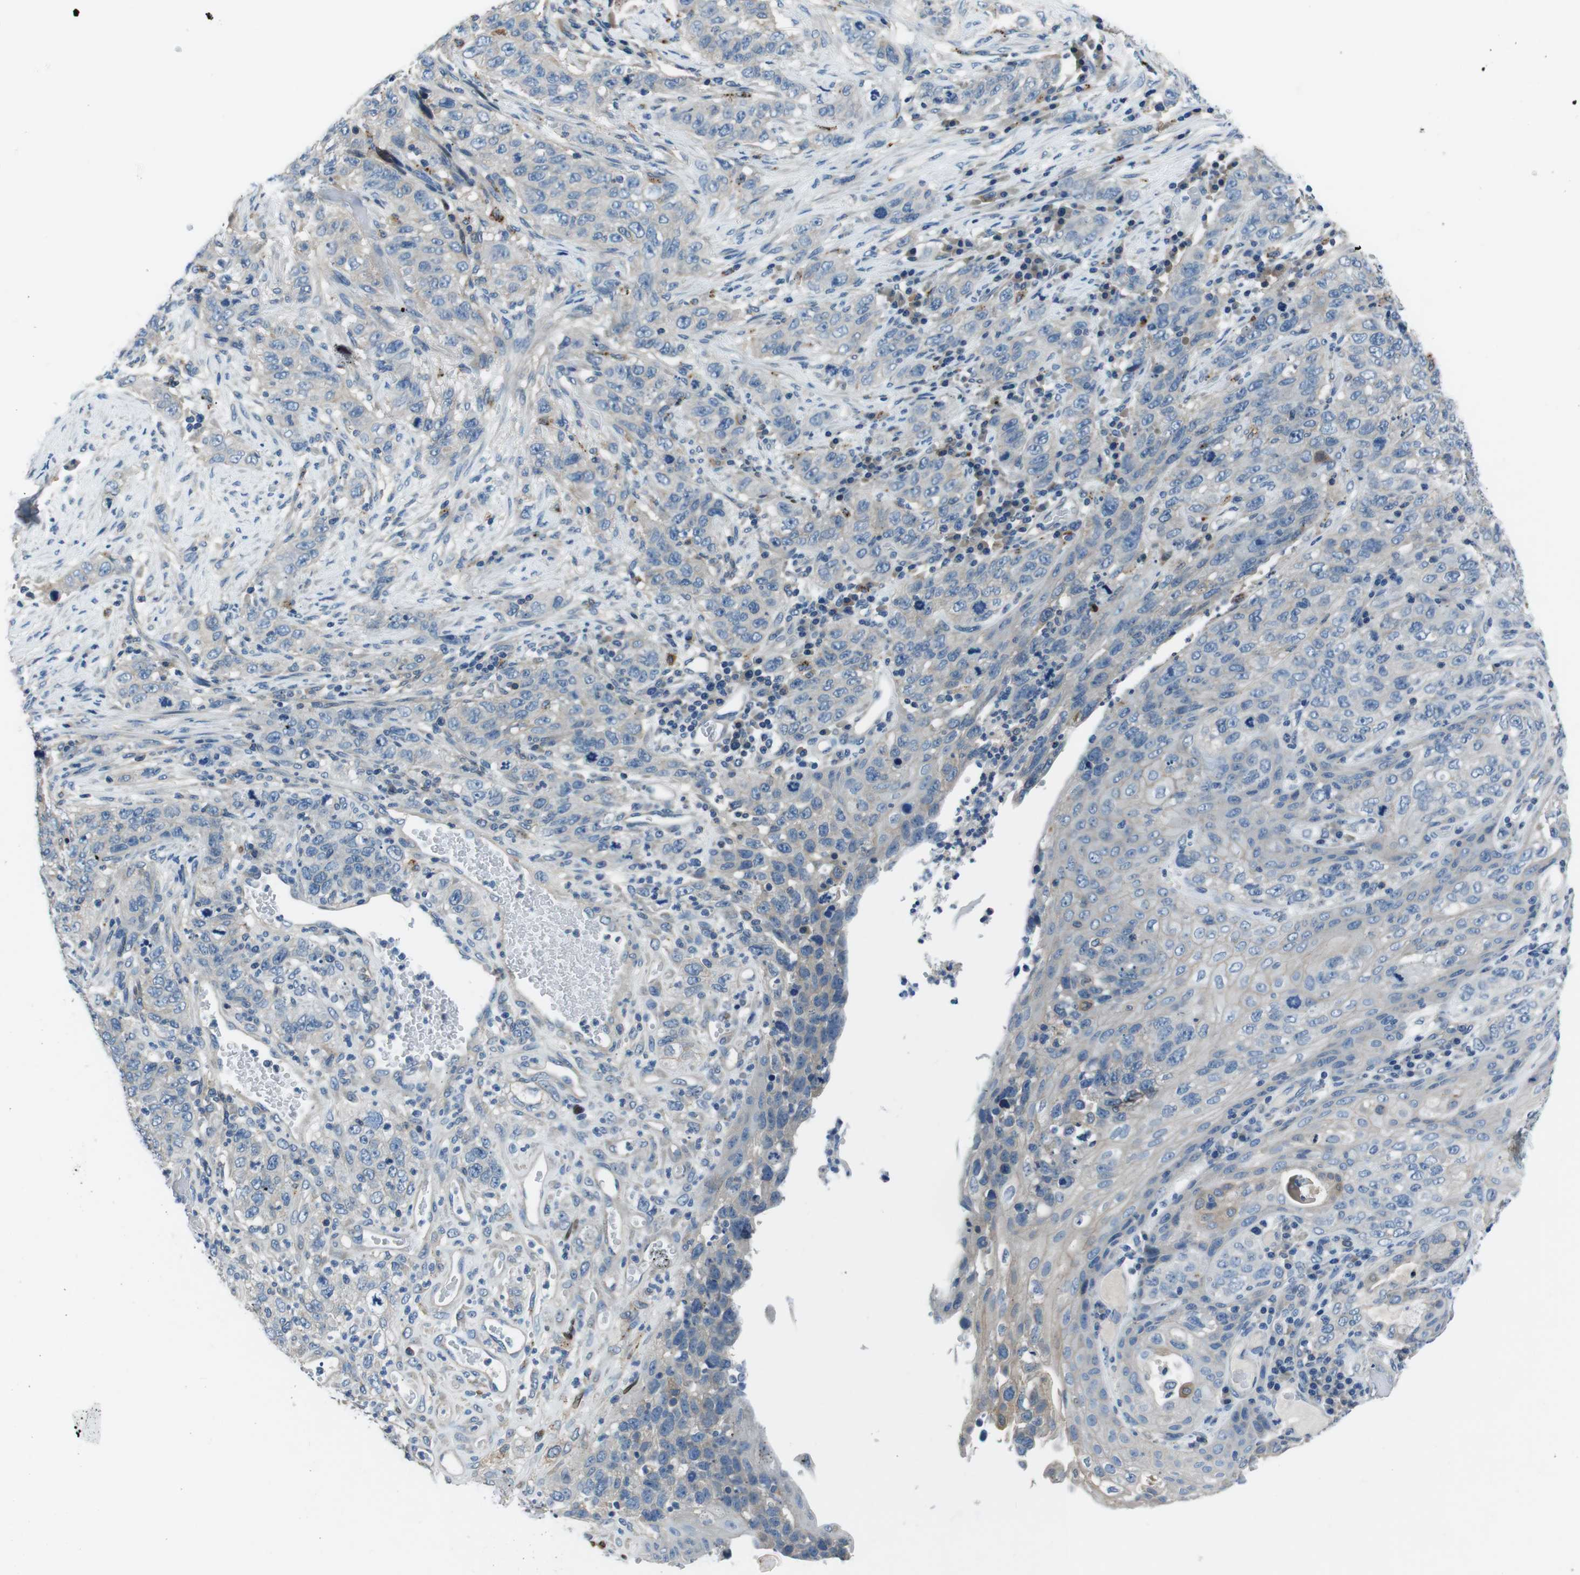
{"staining": {"intensity": "negative", "quantity": "none", "location": "none"}, "tissue": "stomach cancer", "cell_type": "Tumor cells", "image_type": "cancer", "snomed": [{"axis": "morphology", "description": "Adenocarcinoma, NOS"}, {"axis": "topography", "description": "Stomach"}], "caption": "Stomach cancer was stained to show a protein in brown. There is no significant expression in tumor cells.", "gene": "TULP3", "patient": {"sex": "male", "age": 48}}